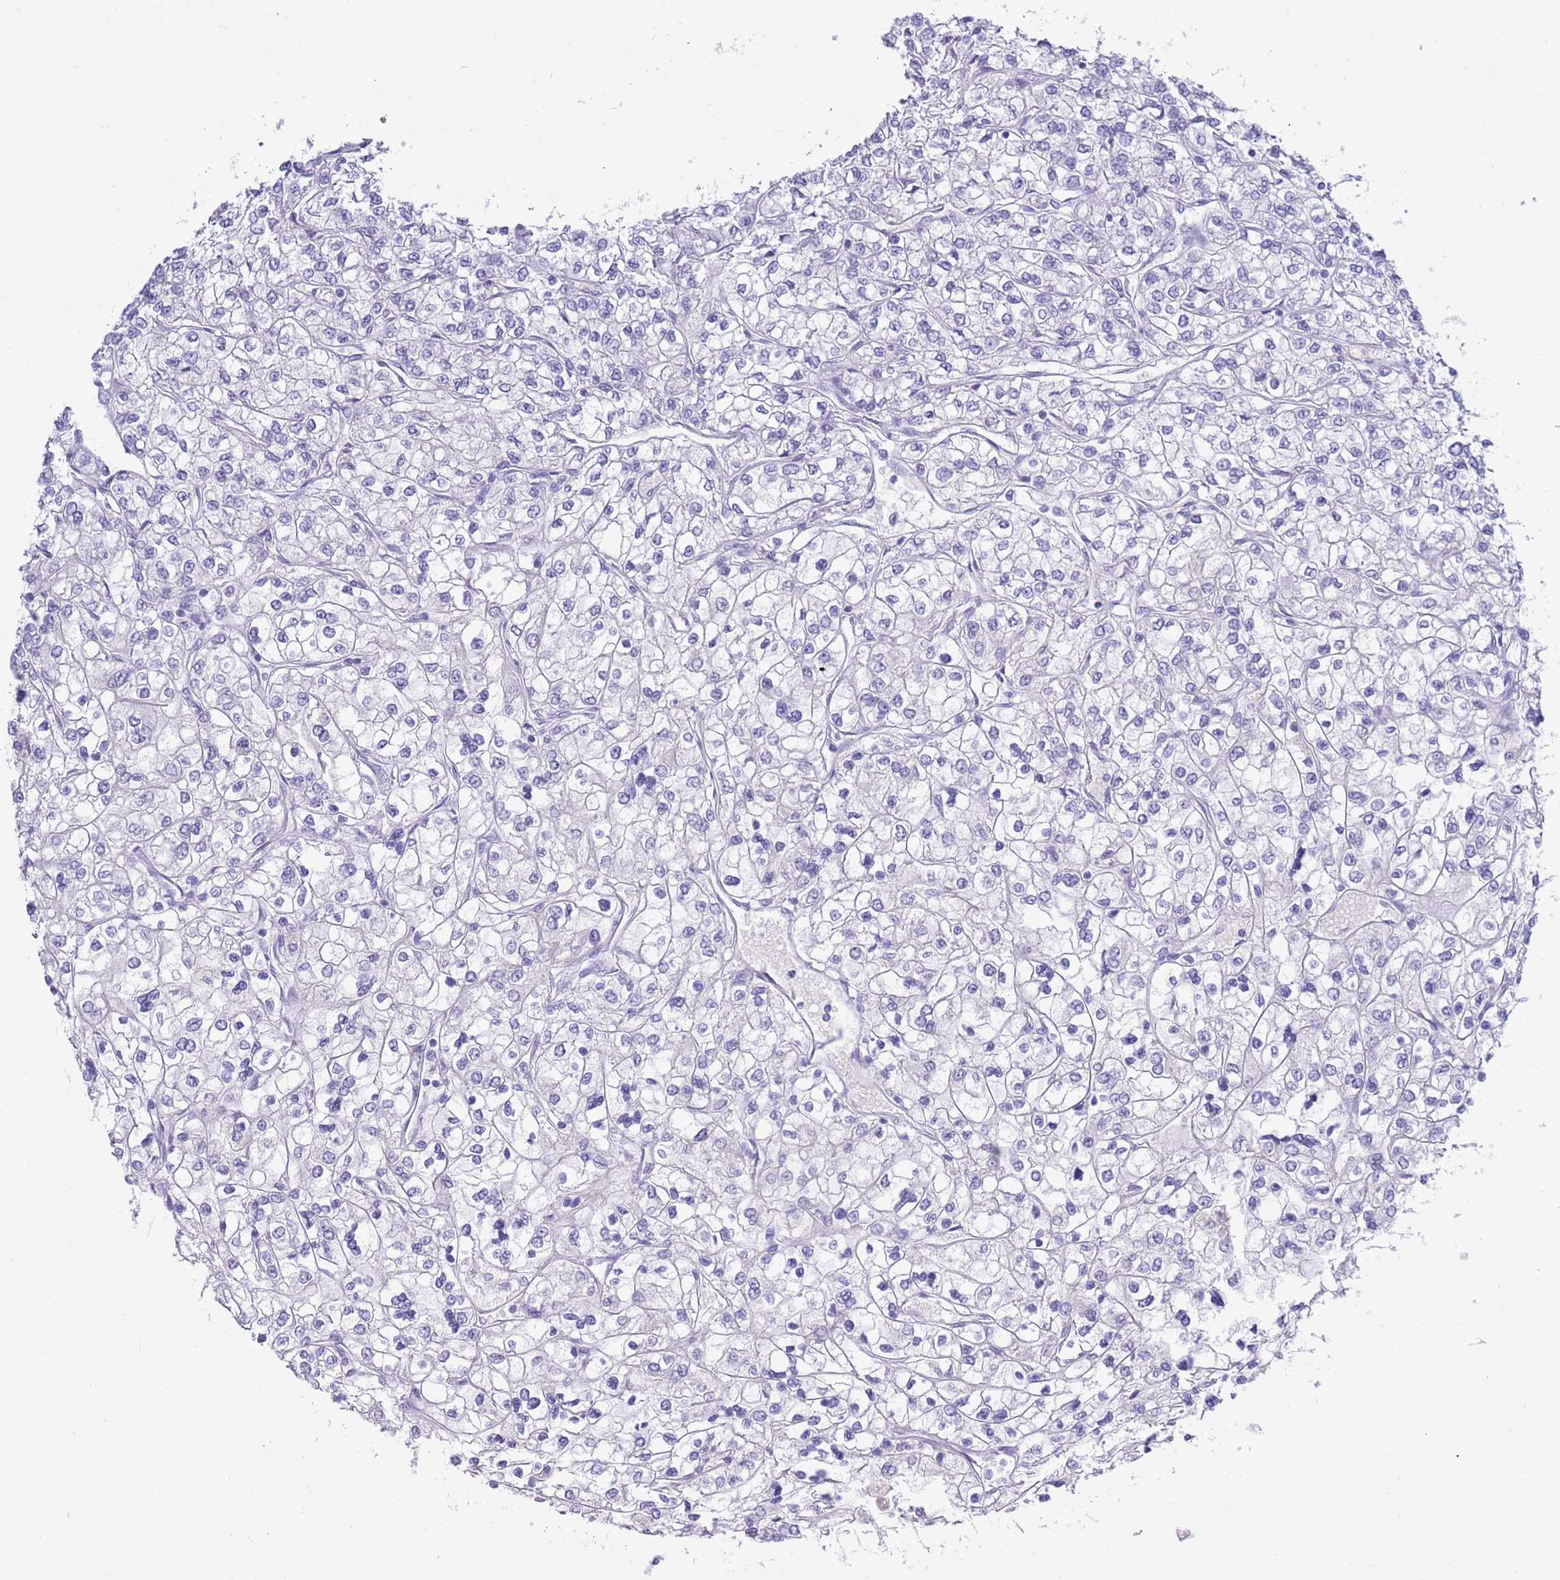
{"staining": {"intensity": "negative", "quantity": "none", "location": "none"}, "tissue": "renal cancer", "cell_type": "Tumor cells", "image_type": "cancer", "snomed": [{"axis": "morphology", "description": "Adenocarcinoma, NOS"}, {"axis": "topography", "description": "Kidney"}], "caption": "IHC of renal cancer (adenocarcinoma) shows no positivity in tumor cells.", "gene": "ACR", "patient": {"sex": "male", "age": 80}}